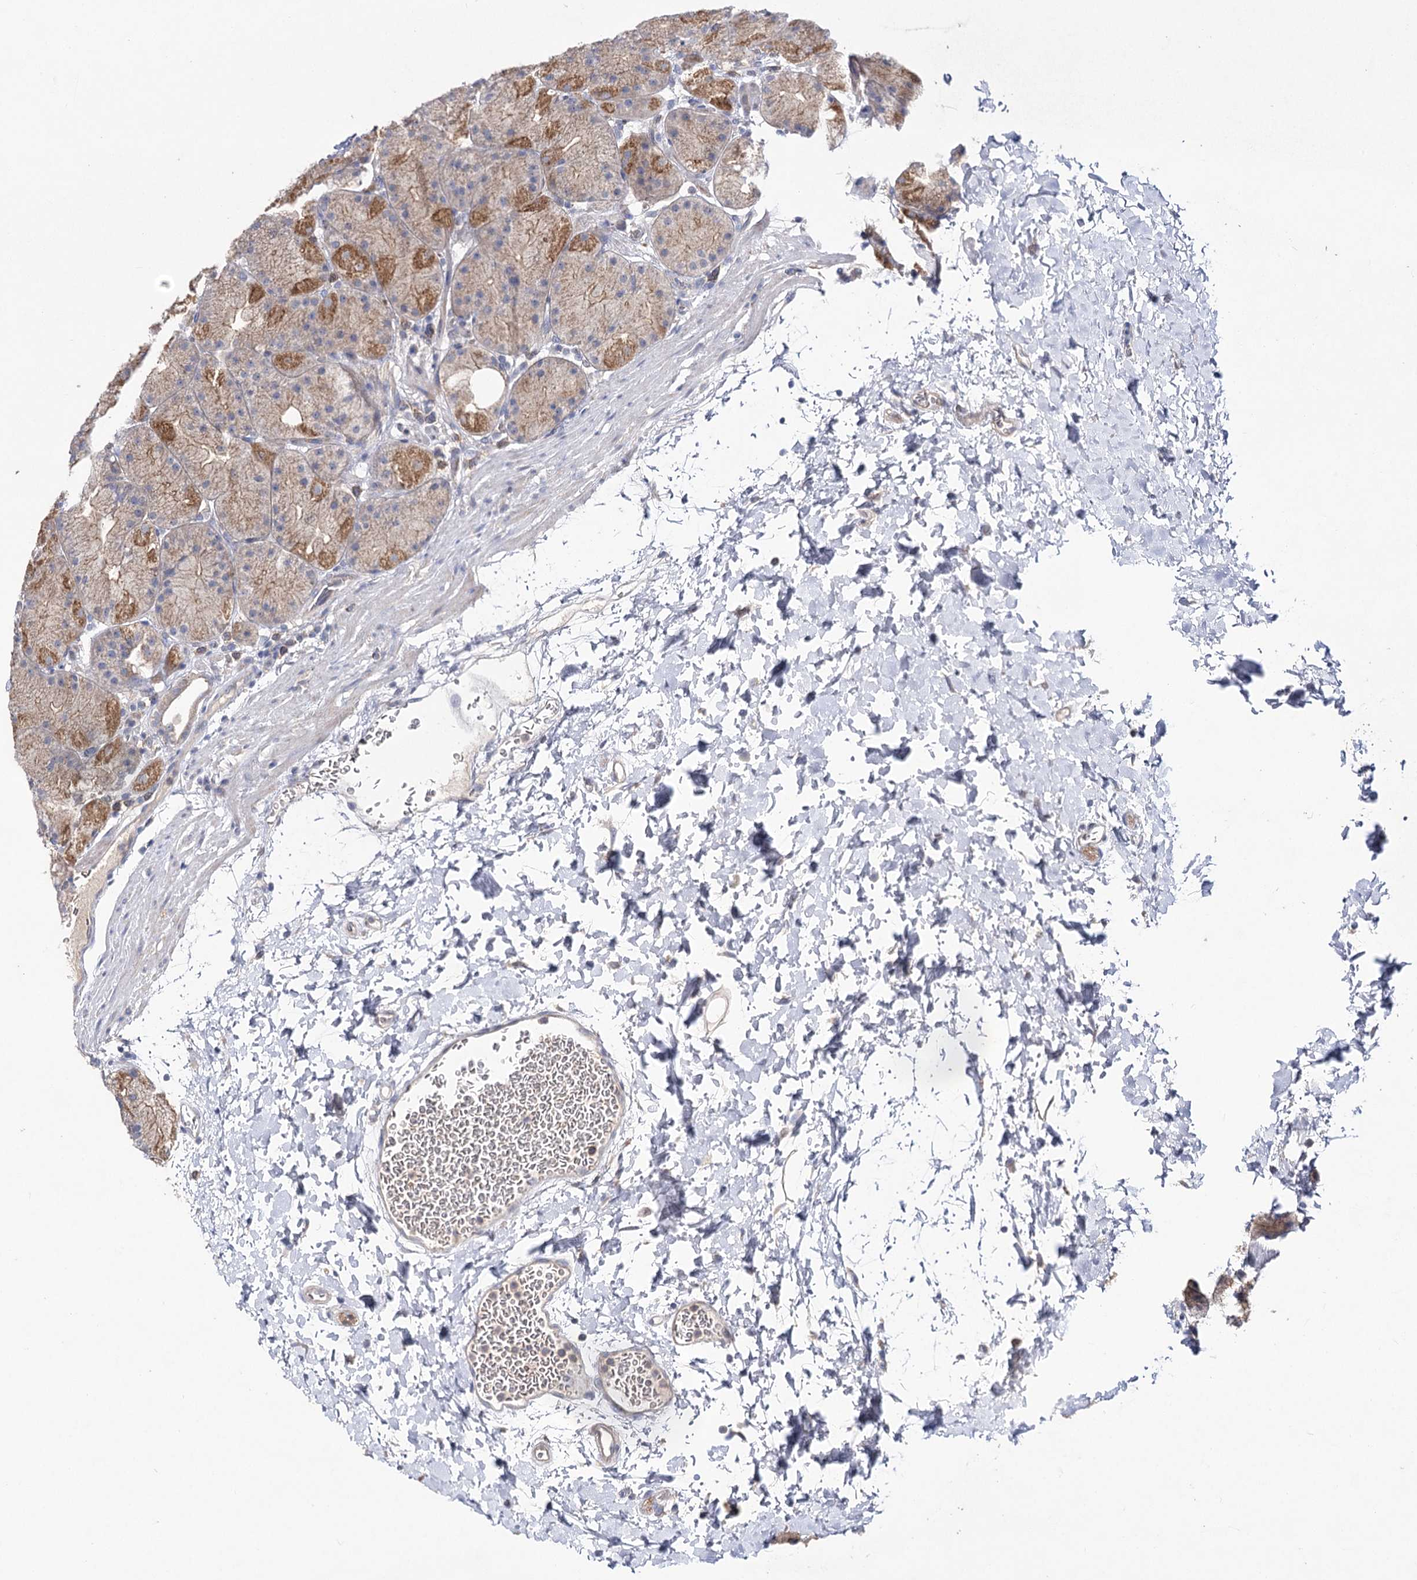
{"staining": {"intensity": "moderate", "quantity": ">75%", "location": "cytoplasmic/membranous"}, "tissue": "stomach", "cell_type": "Glandular cells", "image_type": "normal", "snomed": [{"axis": "morphology", "description": "Normal tissue, NOS"}, {"axis": "topography", "description": "Stomach, upper"}, {"axis": "topography", "description": "Stomach"}], "caption": "Protein staining exhibits moderate cytoplasmic/membranous expression in about >75% of glandular cells in normal stomach. The protein of interest is stained brown, and the nuclei are stained in blue (DAB (3,3'-diaminobenzidine) IHC with brightfield microscopy, high magnification).", "gene": "AURKC", "patient": {"sex": "male", "age": 48}}